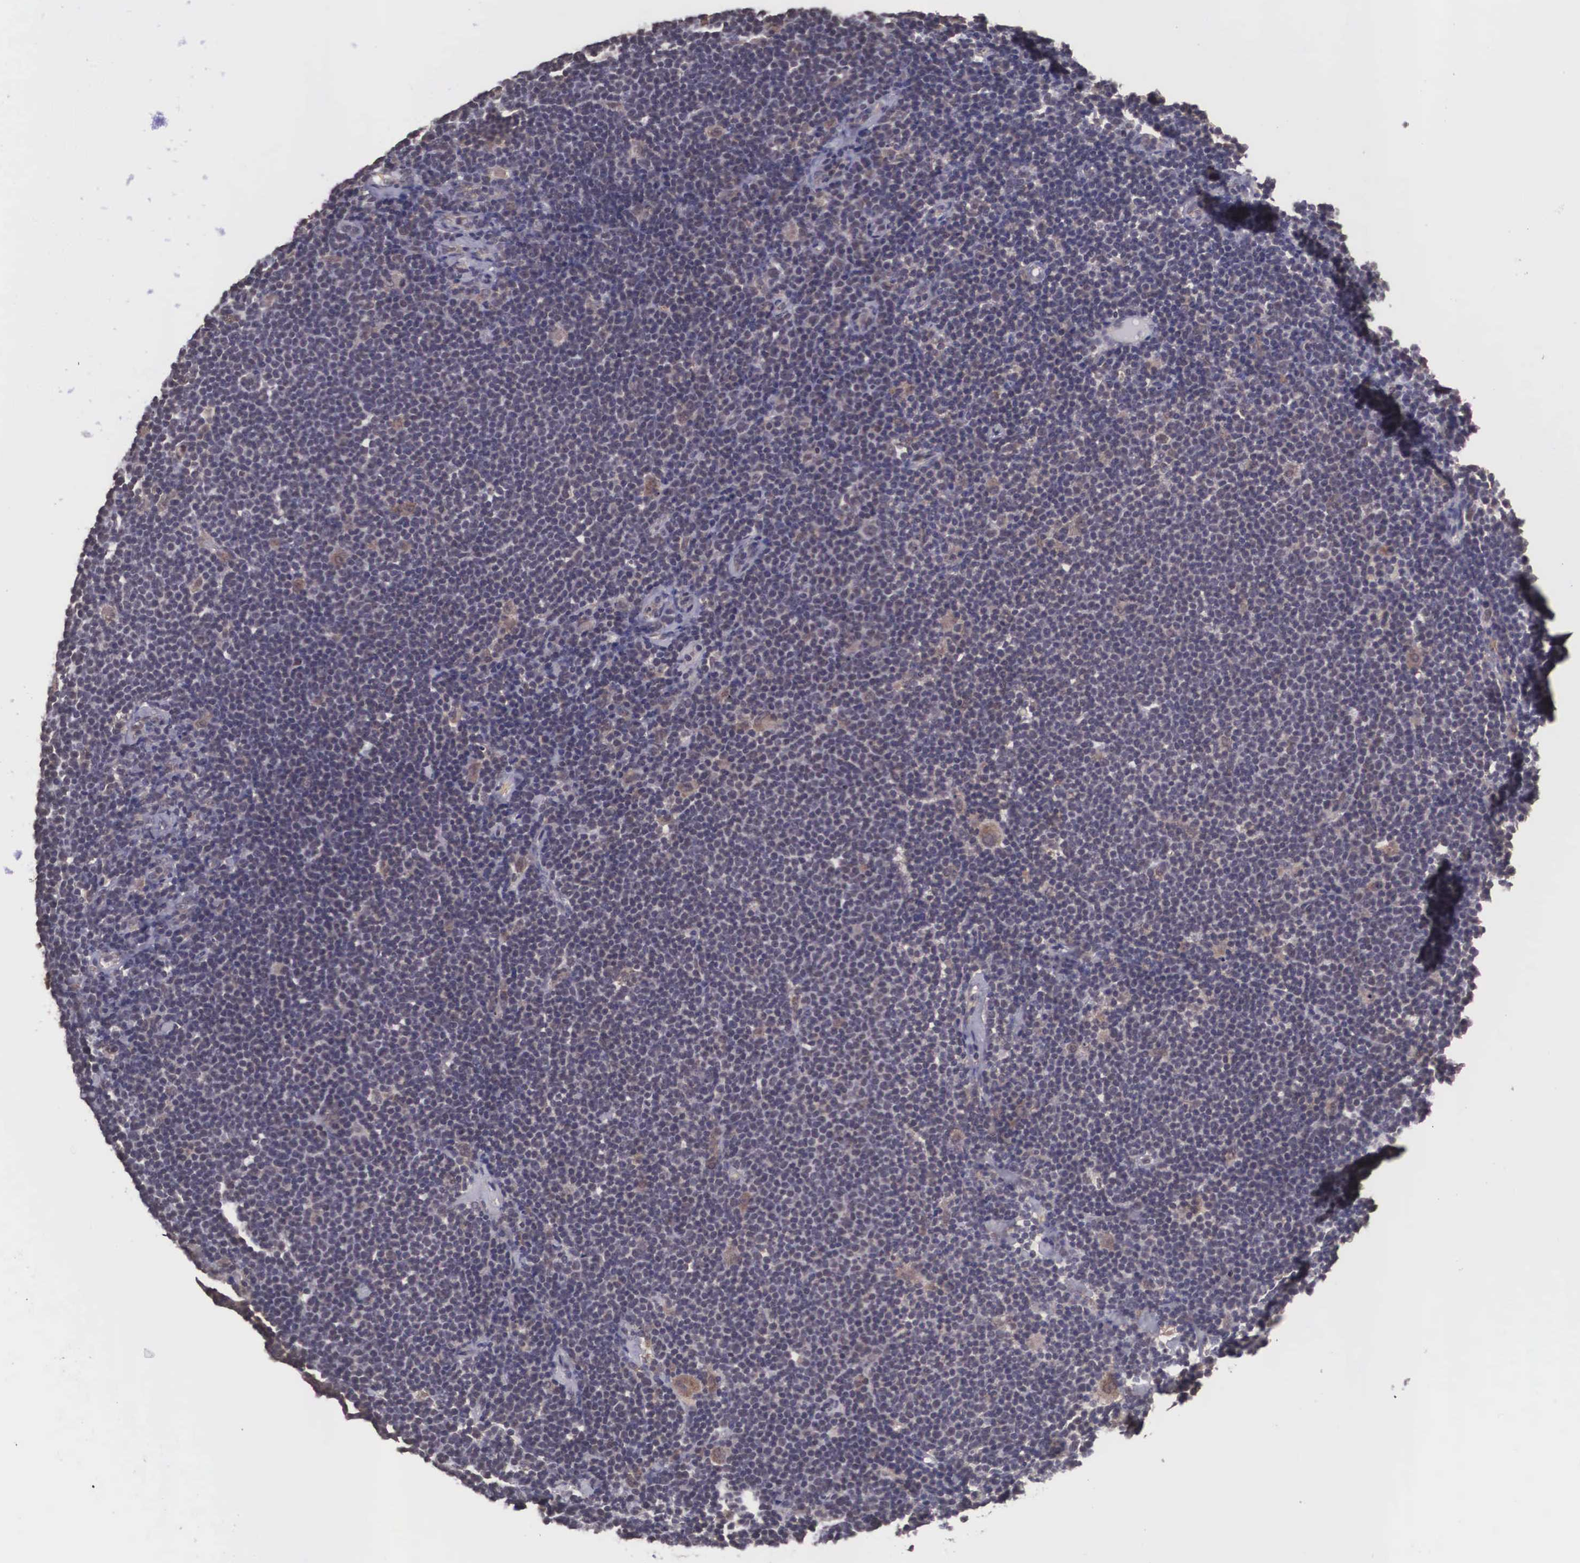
{"staining": {"intensity": "weak", "quantity": "<25%", "location": "cytoplasmic/membranous"}, "tissue": "lymphoma", "cell_type": "Tumor cells", "image_type": "cancer", "snomed": [{"axis": "morphology", "description": "Malignant lymphoma, non-Hodgkin's type, Low grade"}, {"axis": "topography", "description": "Lymph node"}], "caption": "This is an immunohistochemistry (IHC) photomicrograph of low-grade malignant lymphoma, non-Hodgkin's type. There is no staining in tumor cells.", "gene": "VASH1", "patient": {"sex": "male", "age": 65}}